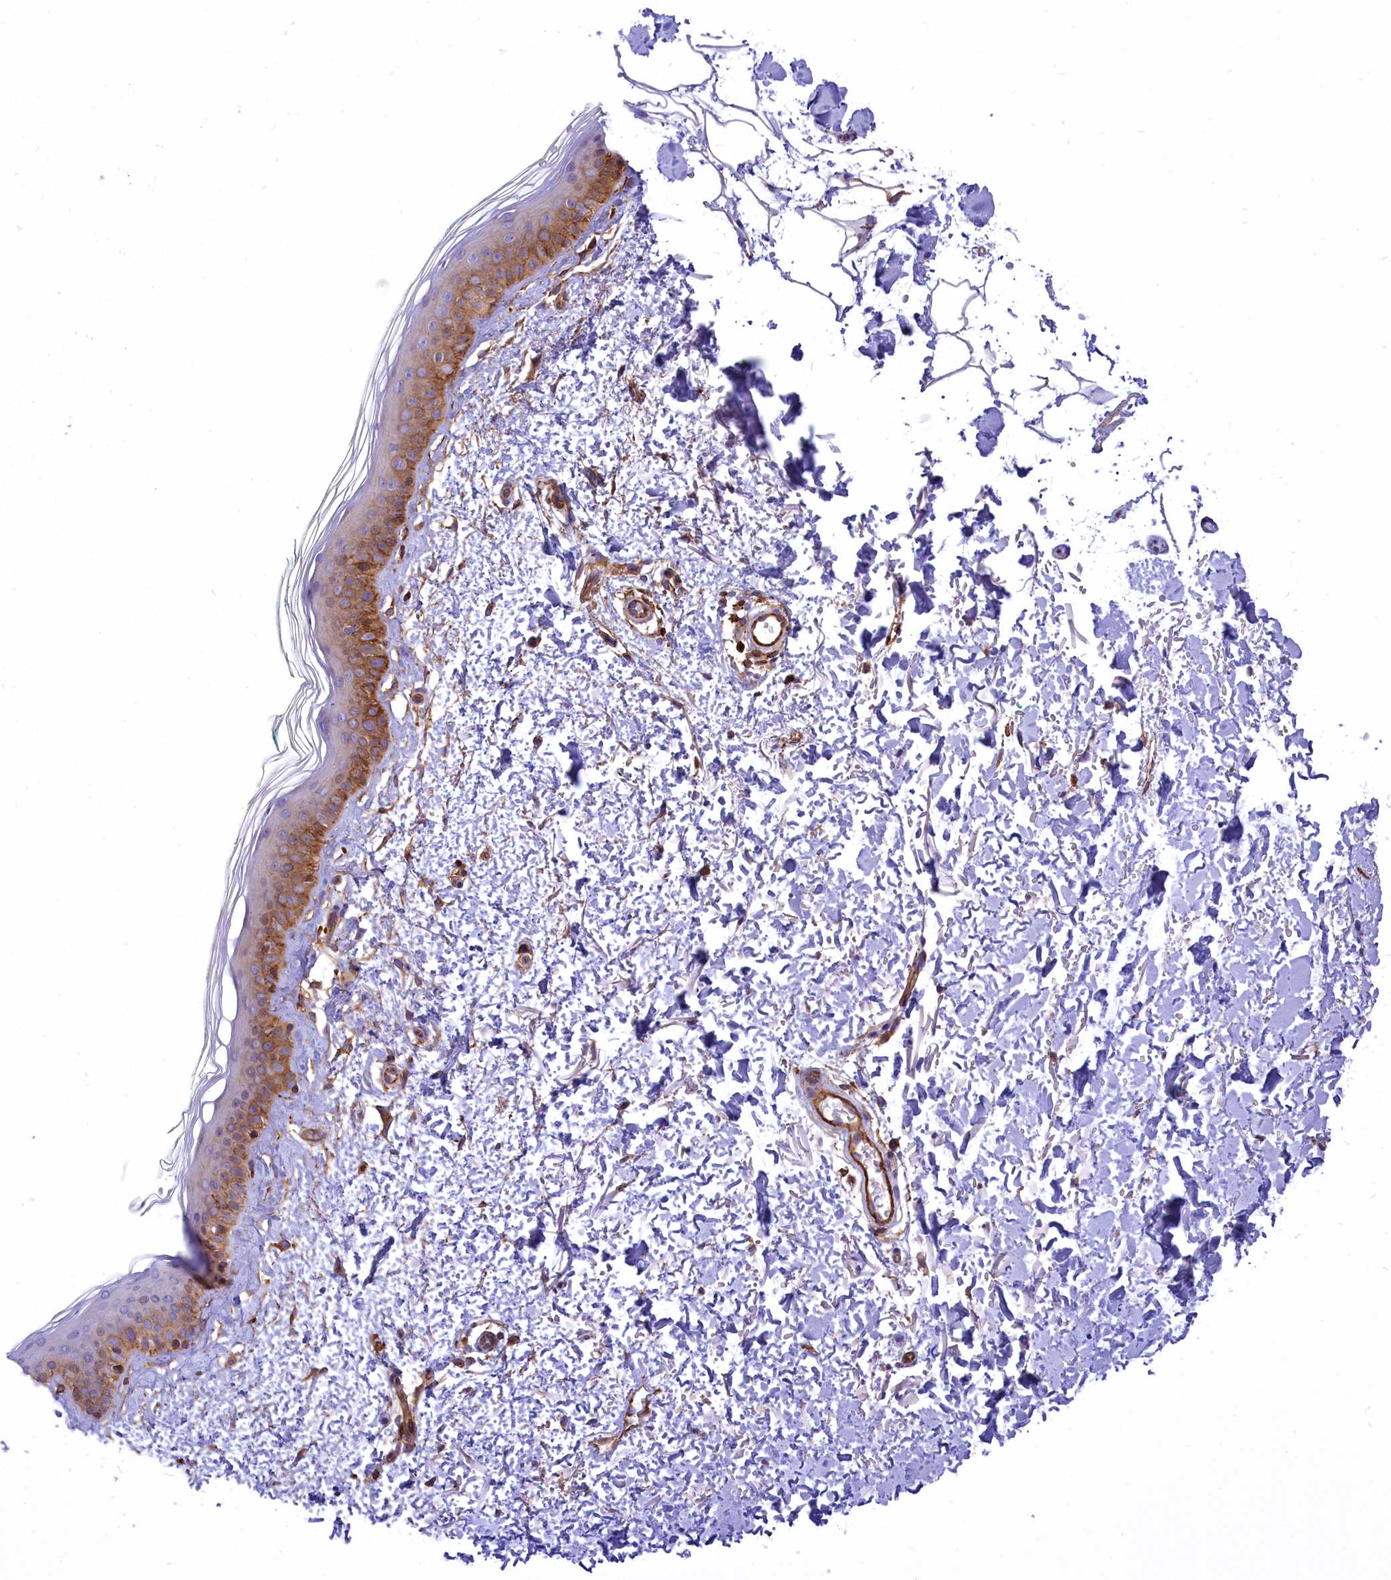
{"staining": {"intensity": "moderate", "quantity": ">75%", "location": "cytoplasmic/membranous"}, "tissue": "skin", "cell_type": "Fibroblasts", "image_type": "normal", "snomed": [{"axis": "morphology", "description": "Normal tissue, NOS"}, {"axis": "topography", "description": "Skin"}], "caption": "Immunohistochemistry (IHC) histopathology image of unremarkable skin: skin stained using immunohistochemistry (IHC) demonstrates medium levels of moderate protein expression localized specifically in the cytoplasmic/membranous of fibroblasts, appearing as a cytoplasmic/membranous brown color.", "gene": "SEPTIN9", "patient": {"sex": "male", "age": 66}}